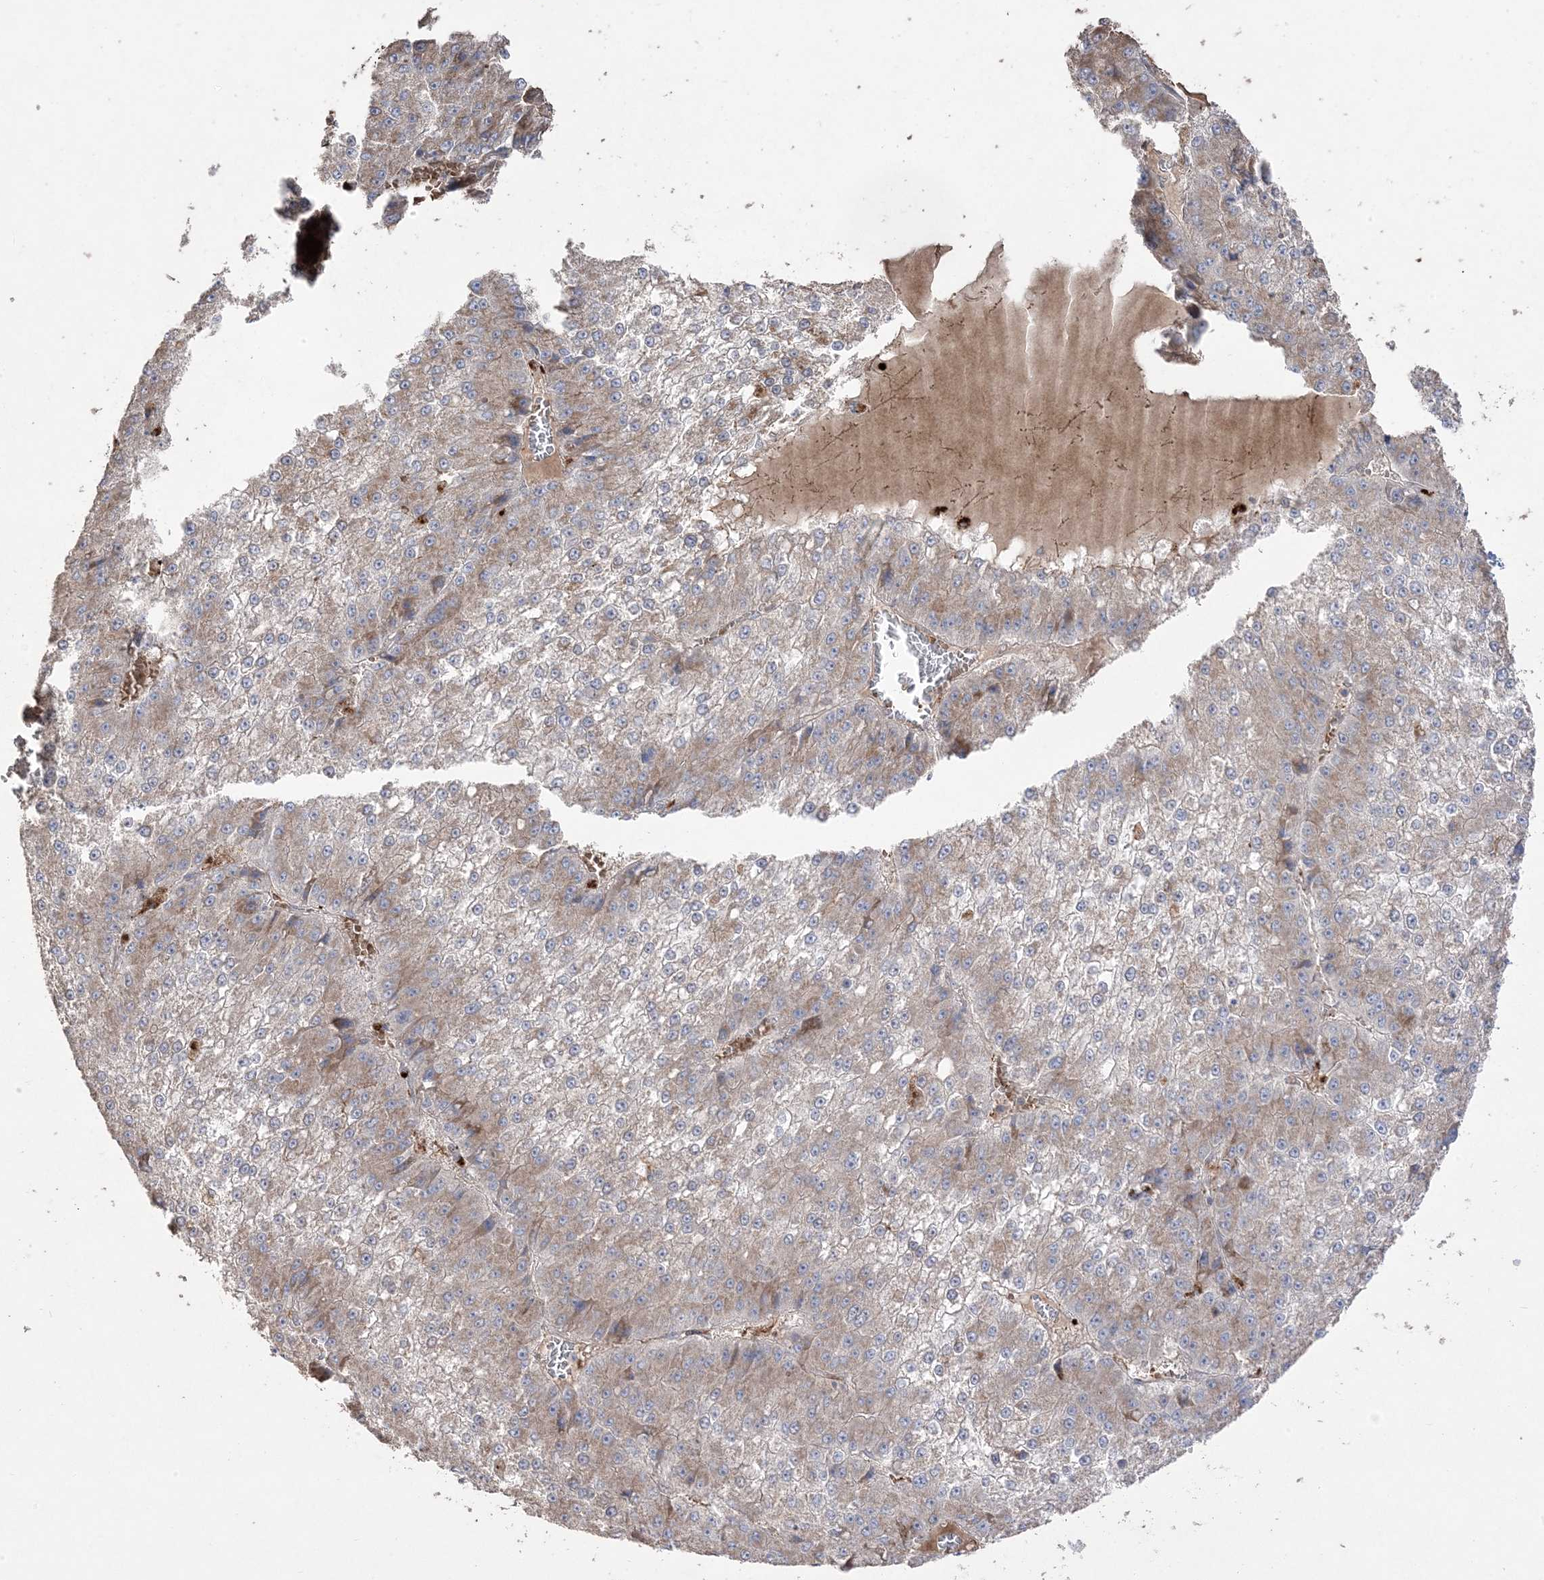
{"staining": {"intensity": "weak", "quantity": "25%-75%", "location": "cytoplasmic/membranous"}, "tissue": "liver cancer", "cell_type": "Tumor cells", "image_type": "cancer", "snomed": [{"axis": "morphology", "description": "Carcinoma, Hepatocellular, NOS"}, {"axis": "topography", "description": "Liver"}], "caption": "Immunohistochemistry (IHC) of human liver cancer (hepatocellular carcinoma) exhibits low levels of weak cytoplasmic/membranous staining in approximately 25%-75% of tumor cells.", "gene": "PPOX", "patient": {"sex": "female", "age": 73}}